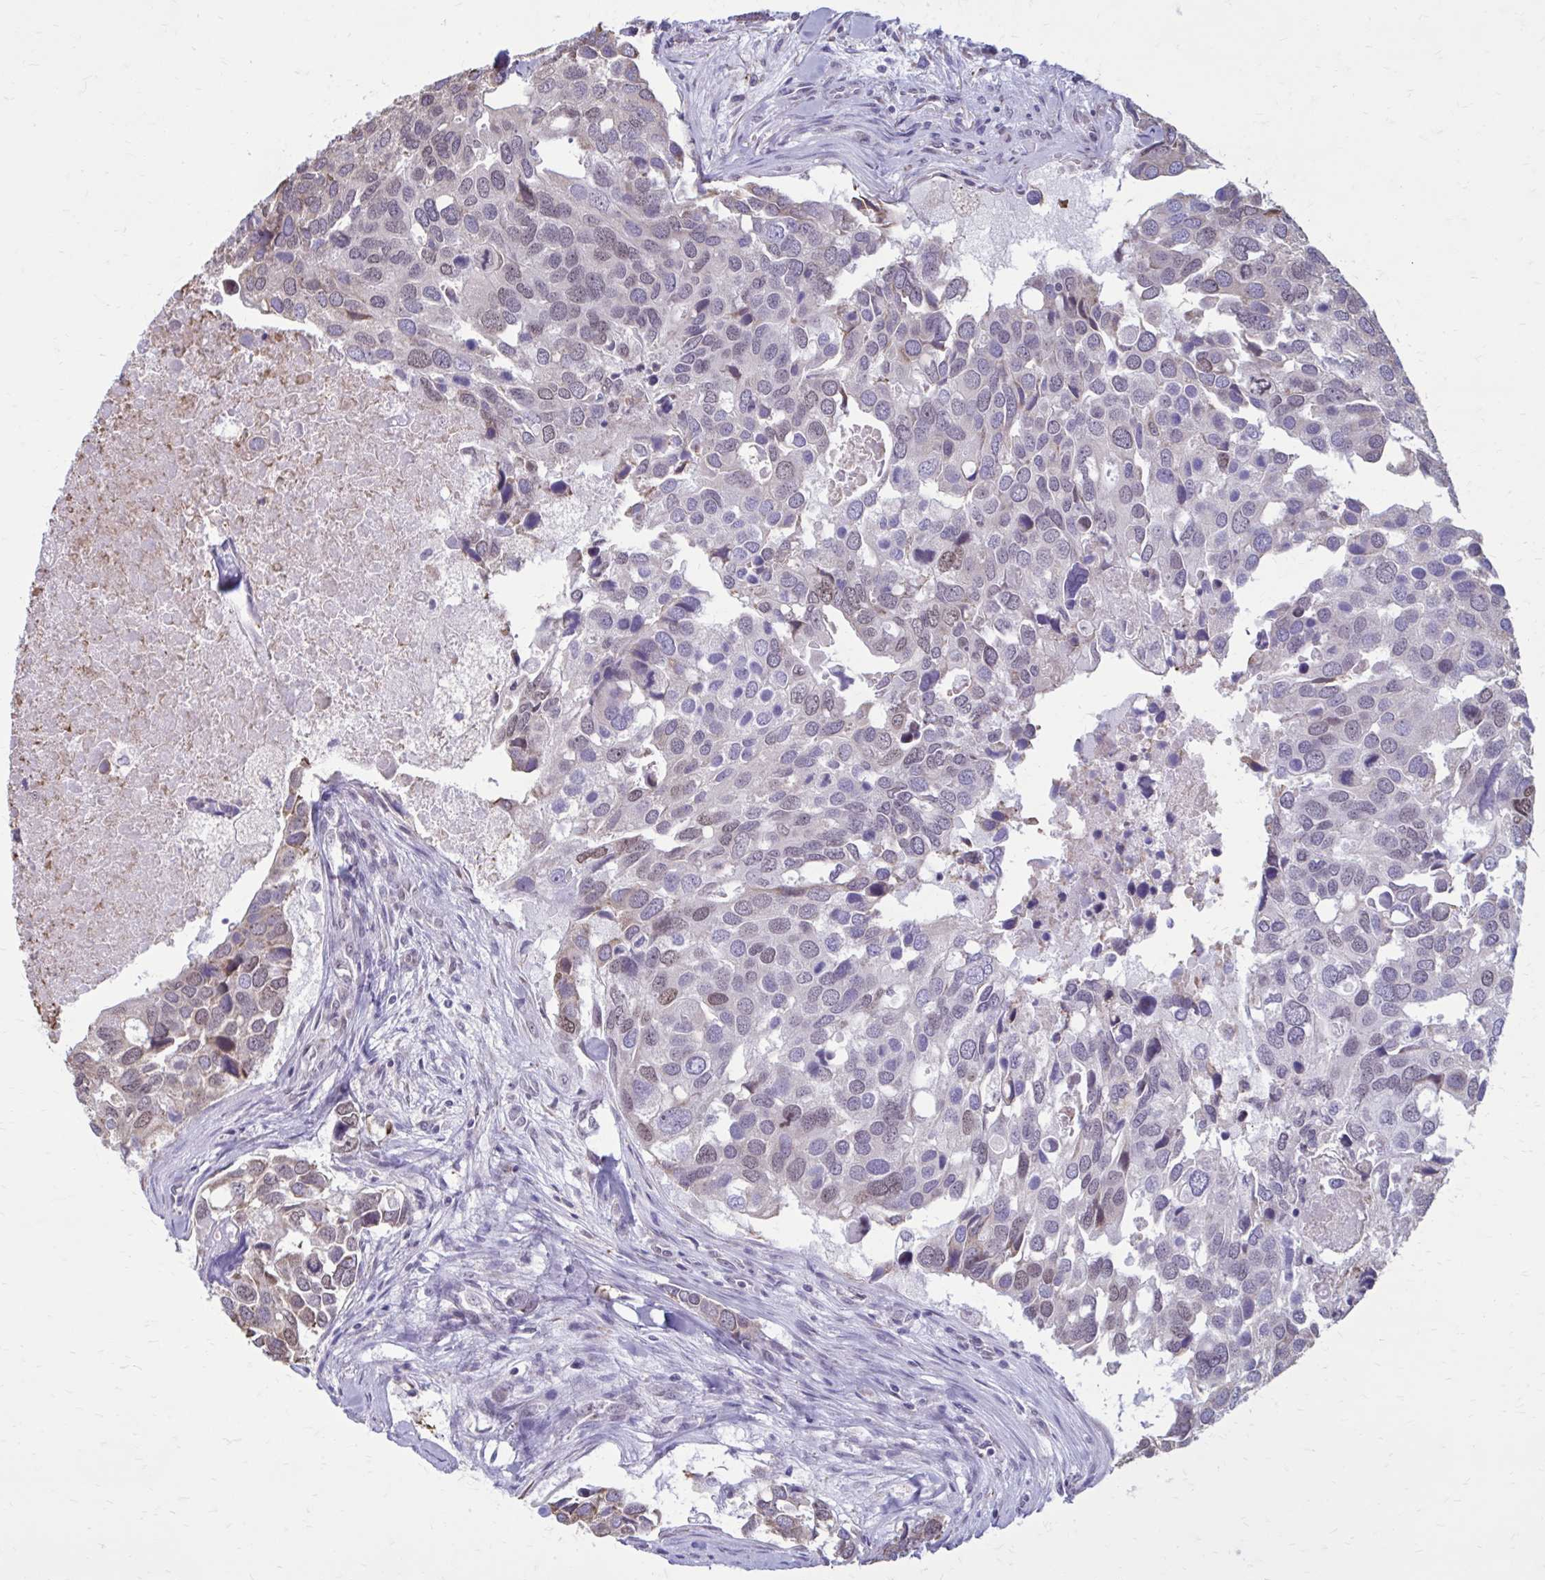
{"staining": {"intensity": "weak", "quantity": "<25%", "location": "nuclear"}, "tissue": "breast cancer", "cell_type": "Tumor cells", "image_type": "cancer", "snomed": [{"axis": "morphology", "description": "Duct carcinoma"}, {"axis": "topography", "description": "Breast"}], "caption": "There is no significant staining in tumor cells of breast cancer. (Stains: DAB (3,3'-diaminobenzidine) immunohistochemistry with hematoxylin counter stain, Microscopy: brightfield microscopy at high magnification).", "gene": "PROSER1", "patient": {"sex": "female", "age": 83}}